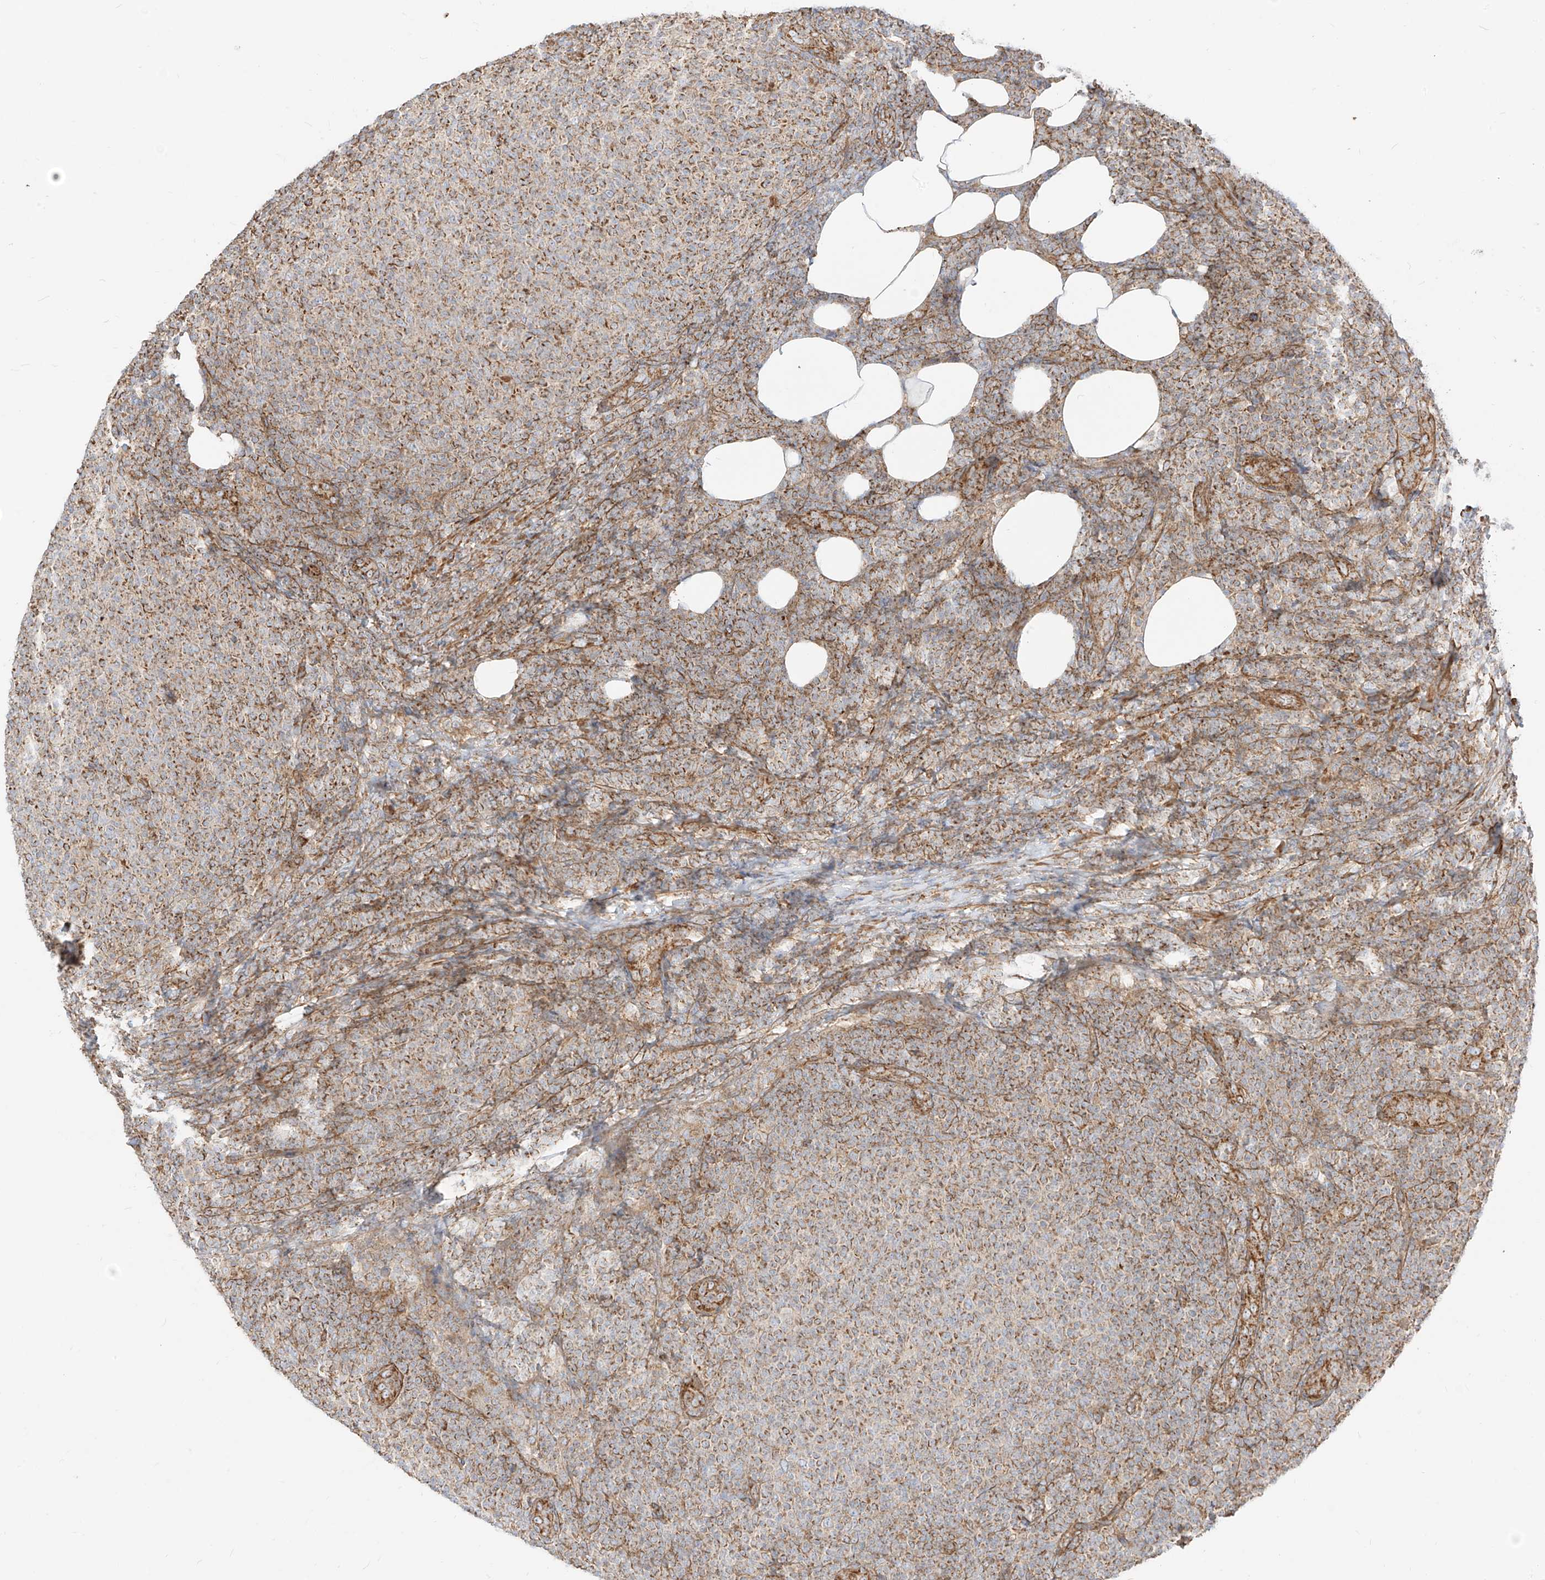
{"staining": {"intensity": "moderate", "quantity": ">75%", "location": "cytoplasmic/membranous"}, "tissue": "lymphoma", "cell_type": "Tumor cells", "image_type": "cancer", "snomed": [{"axis": "morphology", "description": "Malignant lymphoma, non-Hodgkin's type, Low grade"}, {"axis": "topography", "description": "Lymph node"}], "caption": "Immunohistochemical staining of malignant lymphoma, non-Hodgkin's type (low-grade) exhibits medium levels of moderate cytoplasmic/membranous protein staining in about >75% of tumor cells.", "gene": "PLCL1", "patient": {"sex": "male", "age": 66}}